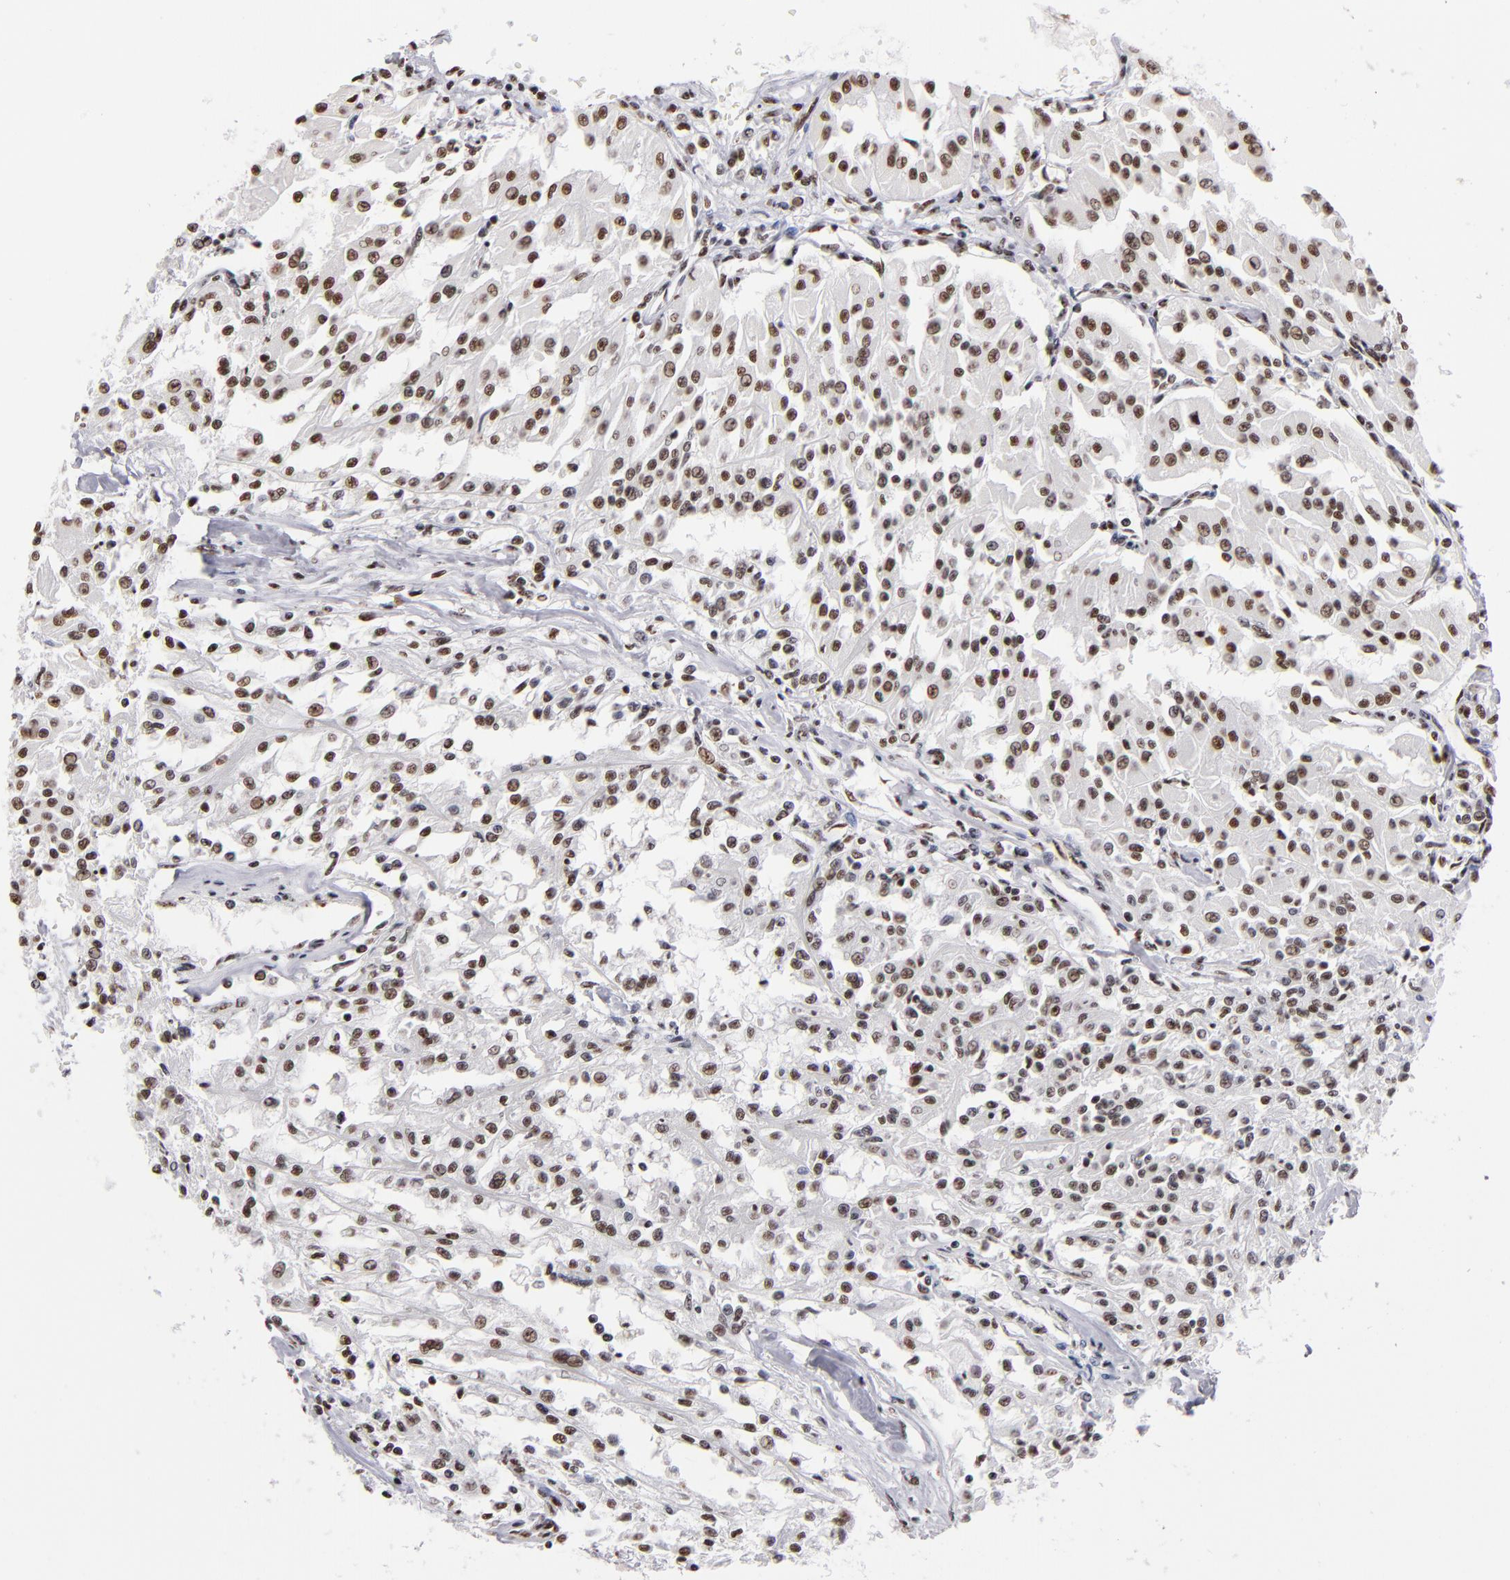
{"staining": {"intensity": "strong", "quantity": ">75%", "location": "nuclear"}, "tissue": "renal cancer", "cell_type": "Tumor cells", "image_type": "cancer", "snomed": [{"axis": "morphology", "description": "Adenocarcinoma, NOS"}, {"axis": "topography", "description": "Kidney"}], "caption": "Immunohistochemical staining of renal adenocarcinoma exhibits strong nuclear protein positivity in approximately >75% of tumor cells.", "gene": "MRE11", "patient": {"sex": "male", "age": 78}}